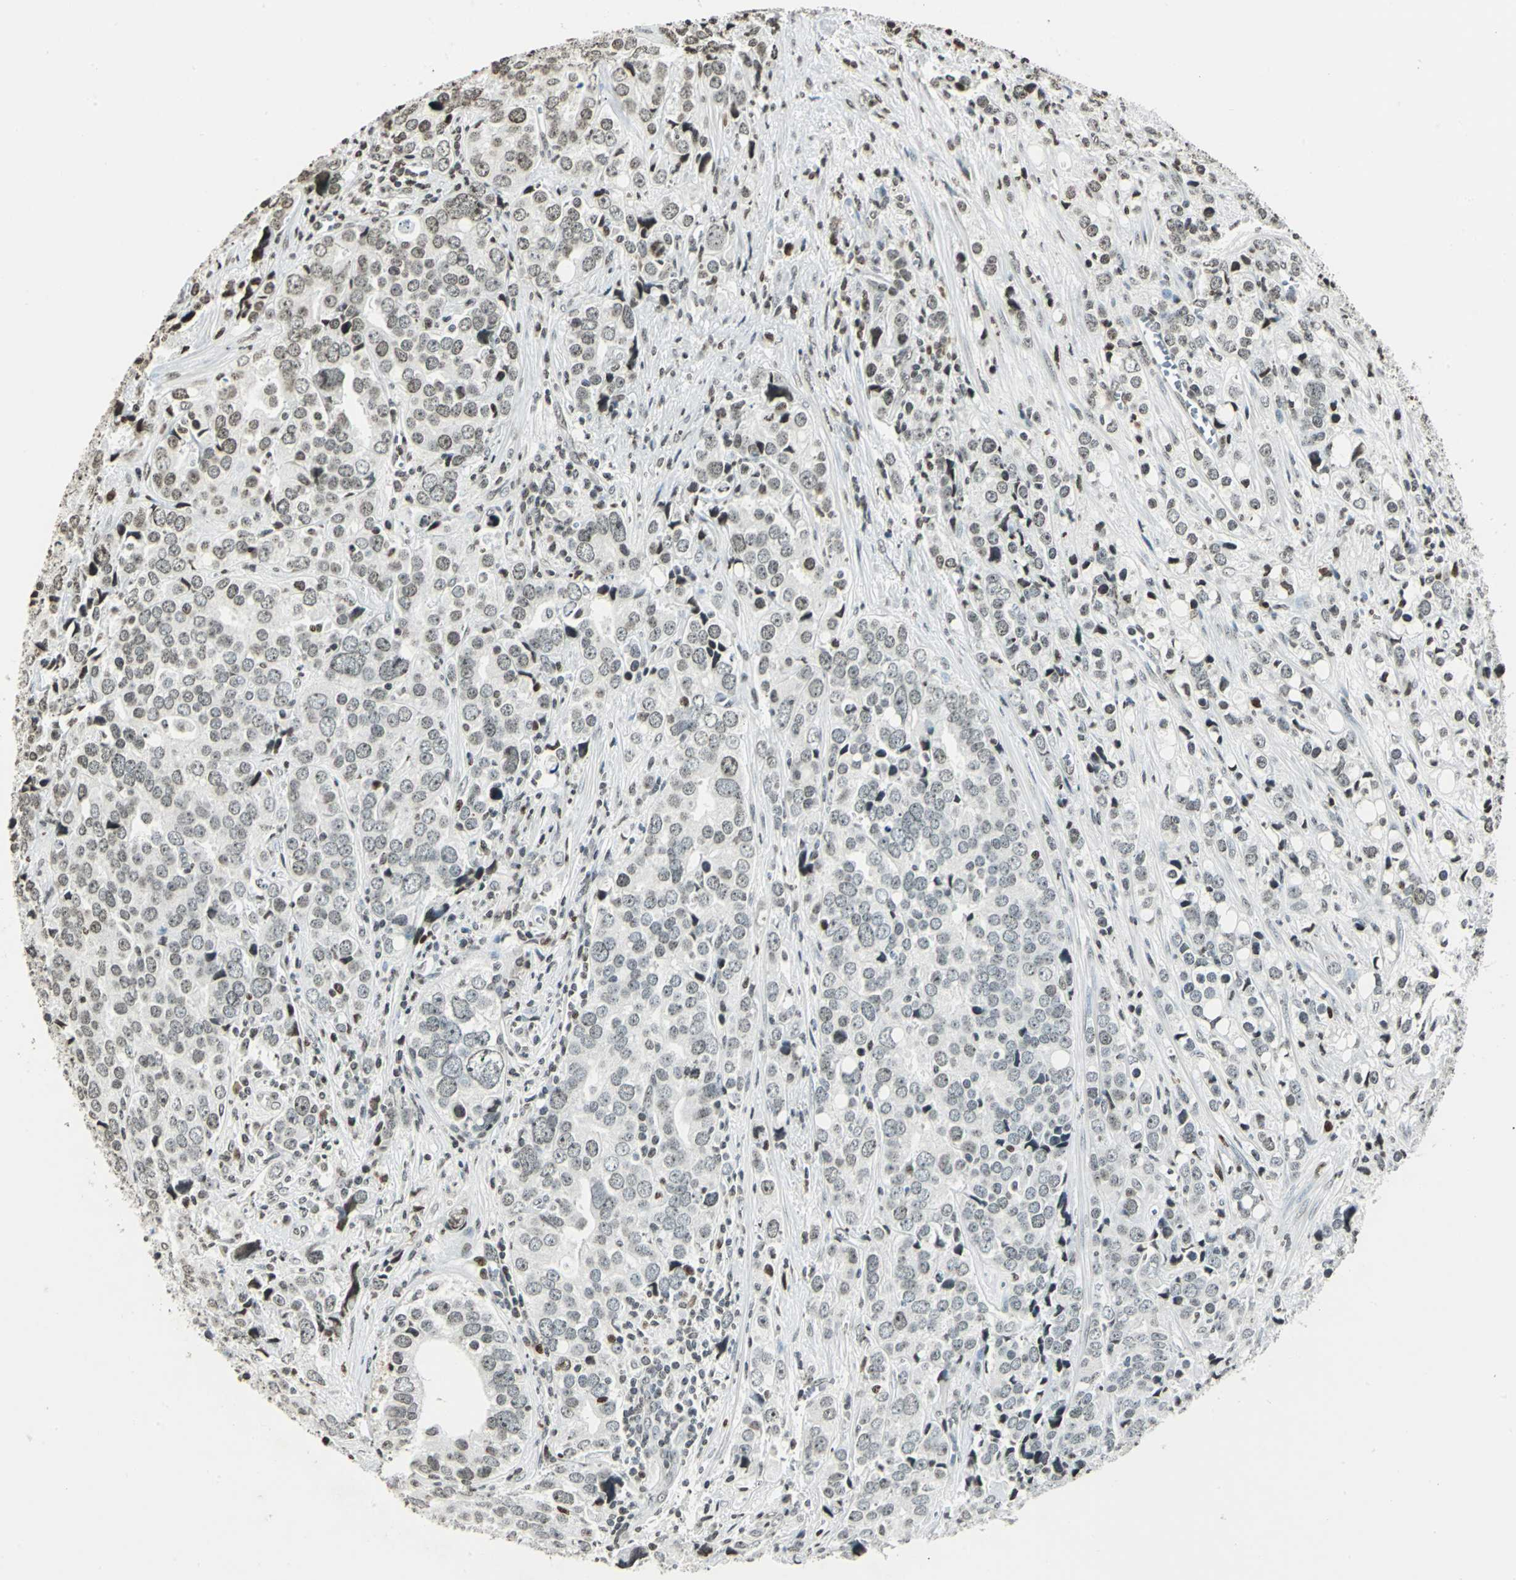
{"staining": {"intensity": "negative", "quantity": "none", "location": "none"}, "tissue": "prostate cancer", "cell_type": "Tumor cells", "image_type": "cancer", "snomed": [{"axis": "morphology", "description": "Adenocarcinoma, High grade"}, {"axis": "topography", "description": "Prostate"}], "caption": "Protein analysis of prostate adenocarcinoma (high-grade) exhibits no significant staining in tumor cells.", "gene": "MCM4", "patient": {"sex": "male", "age": 71}}